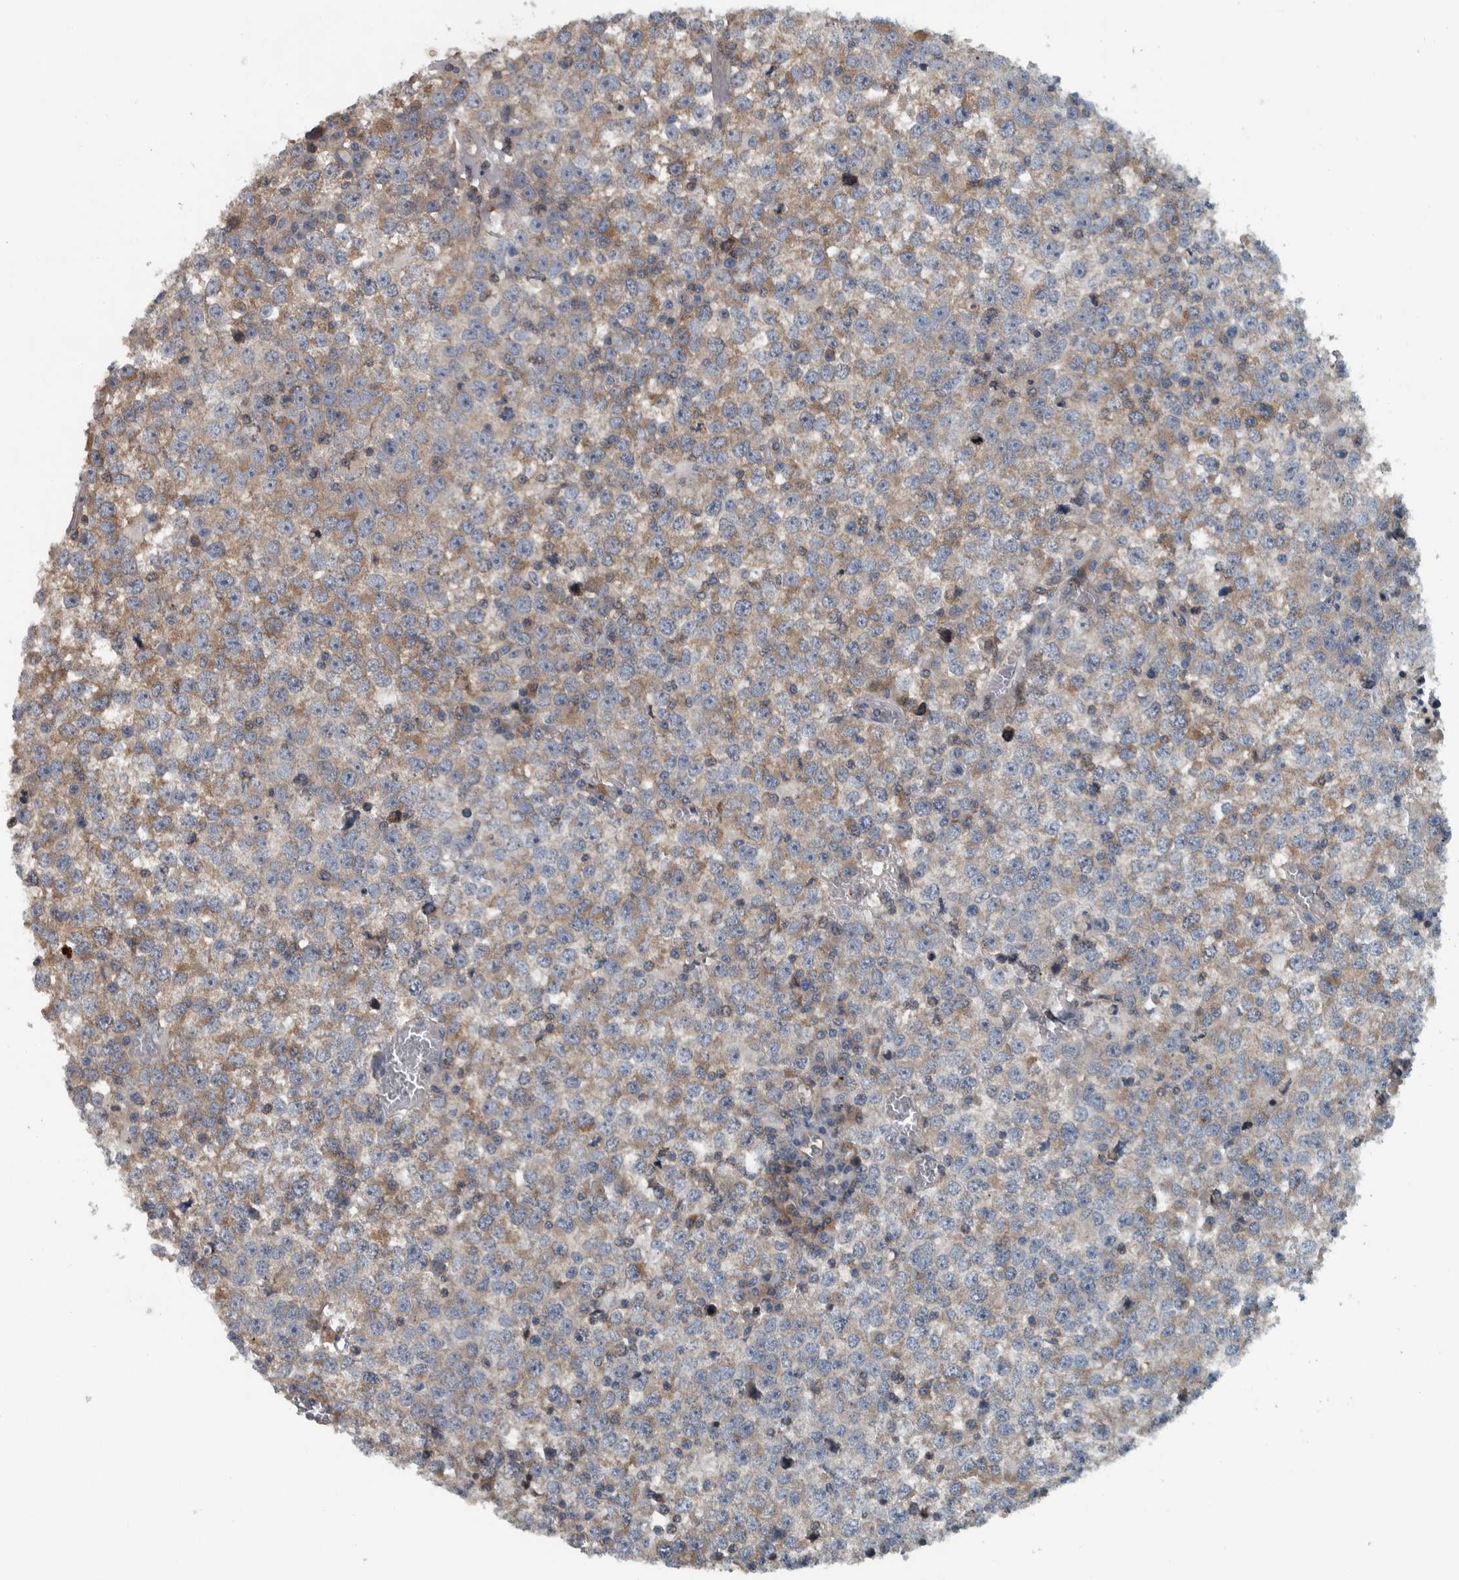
{"staining": {"intensity": "weak", "quantity": ">75%", "location": "cytoplasmic/membranous"}, "tissue": "testis cancer", "cell_type": "Tumor cells", "image_type": "cancer", "snomed": [{"axis": "morphology", "description": "Seminoma, NOS"}, {"axis": "topography", "description": "Testis"}], "caption": "Tumor cells display low levels of weak cytoplasmic/membranous expression in approximately >75% of cells in testis cancer.", "gene": "BAIAP2L1", "patient": {"sex": "male", "age": 65}}